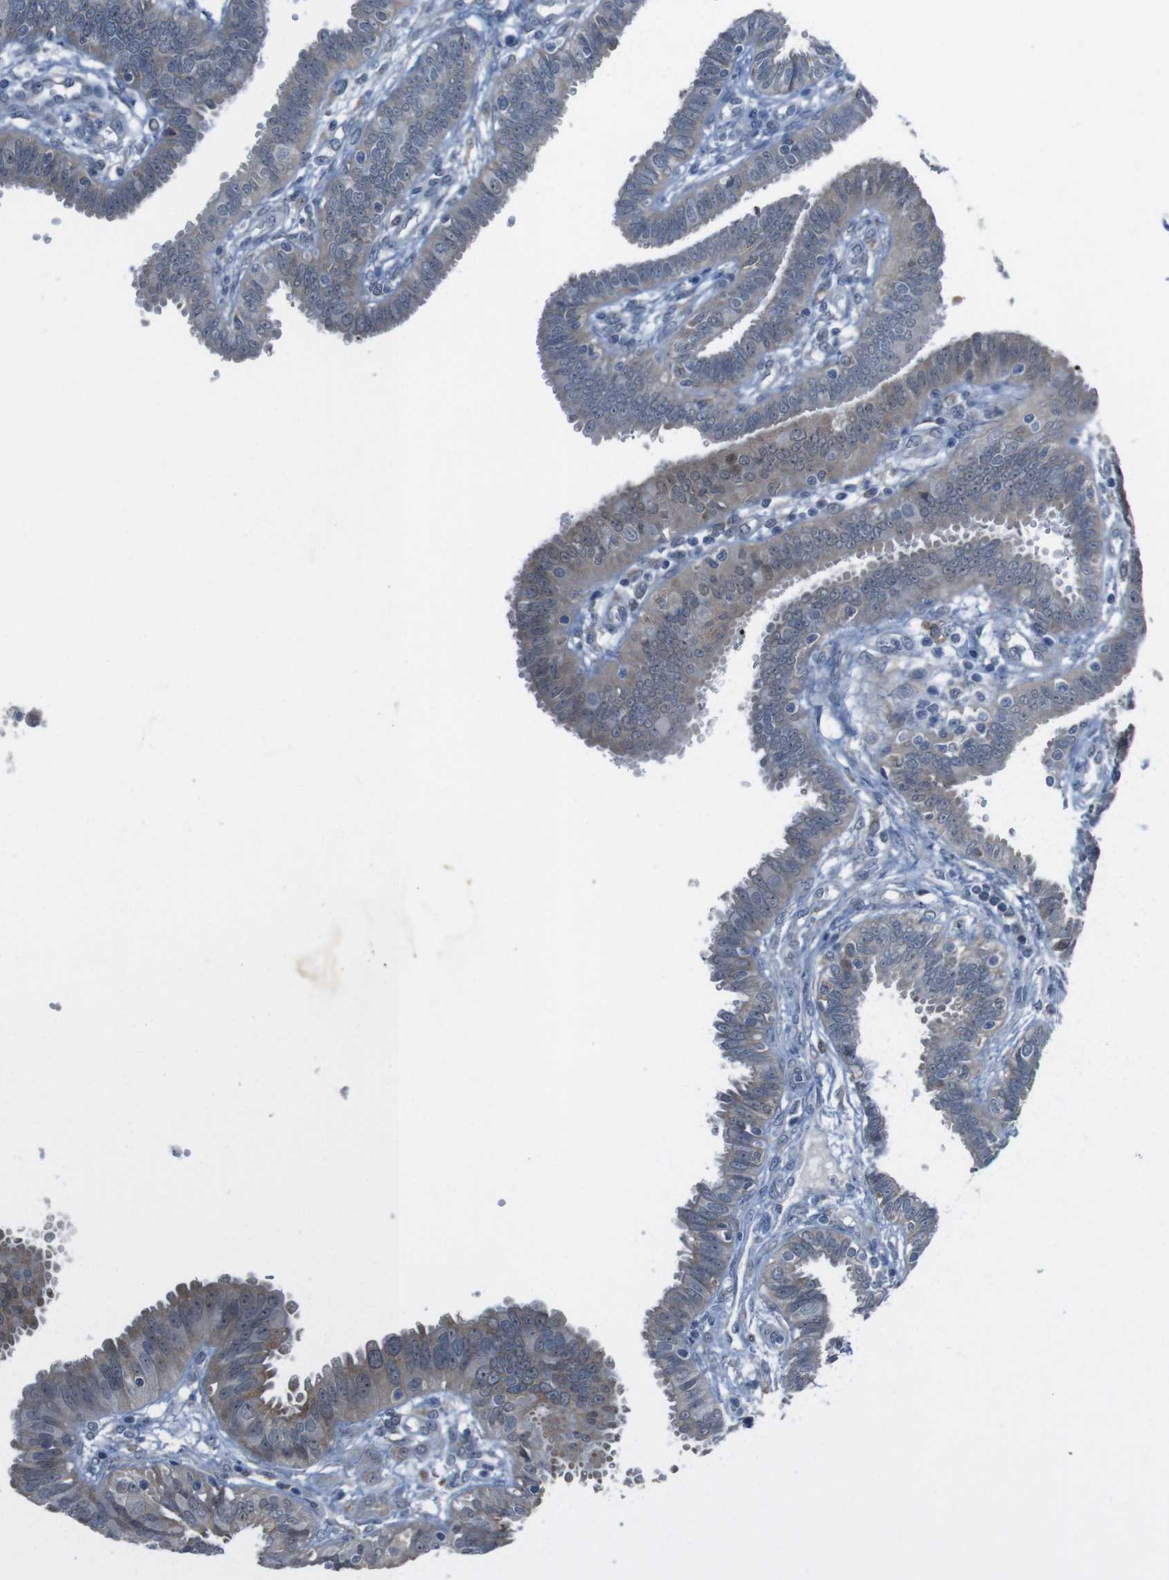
{"staining": {"intensity": "weak", "quantity": "<25%", "location": "cytoplasmic/membranous"}, "tissue": "fallopian tube", "cell_type": "Glandular cells", "image_type": "normal", "snomed": [{"axis": "morphology", "description": "Normal tissue, NOS"}, {"axis": "topography", "description": "Fallopian tube"}], "caption": "Immunohistochemical staining of benign human fallopian tube shows no significant positivity in glandular cells.", "gene": "CDH22", "patient": {"sex": "female", "age": 32}}